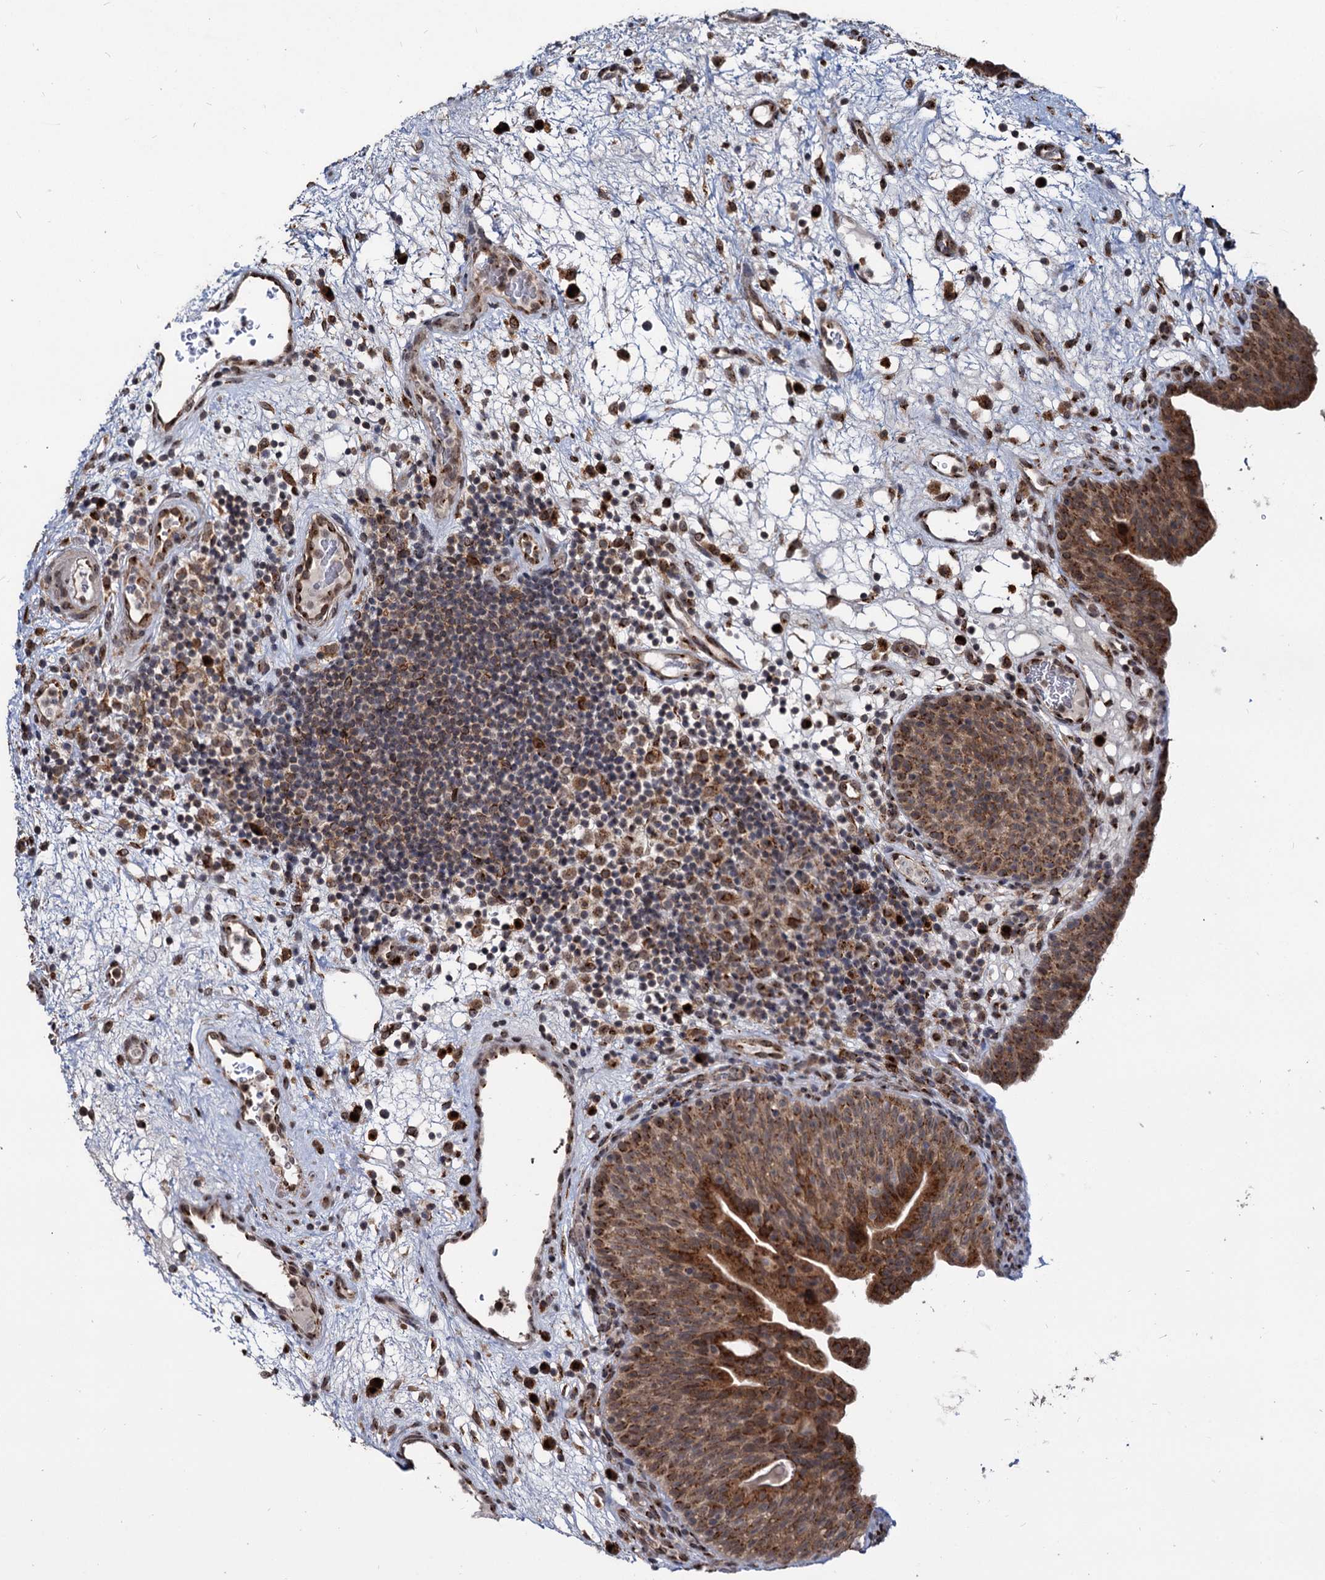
{"staining": {"intensity": "strong", "quantity": ">75%", "location": "cytoplasmic/membranous"}, "tissue": "urinary bladder", "cell_type": "Urothelial cells", "image_type": "normal", "snomed": [{"axis": "morphology", "description": "Normal tissue, NOS"}, {"axis": "topography", "description": "Urinary bladder"}], "caption": "IHC micrograph of benign urinary bladder: urinary bladder stained using IHC exhibits high levels of strong protein expression localized specifically in the cytoplasmic/membranous of urothelial cells, appearing as a cytoplasmic/membranous brown color.", "gene": "SAAL1", "patient": {"sex": "male", "age": 71}}